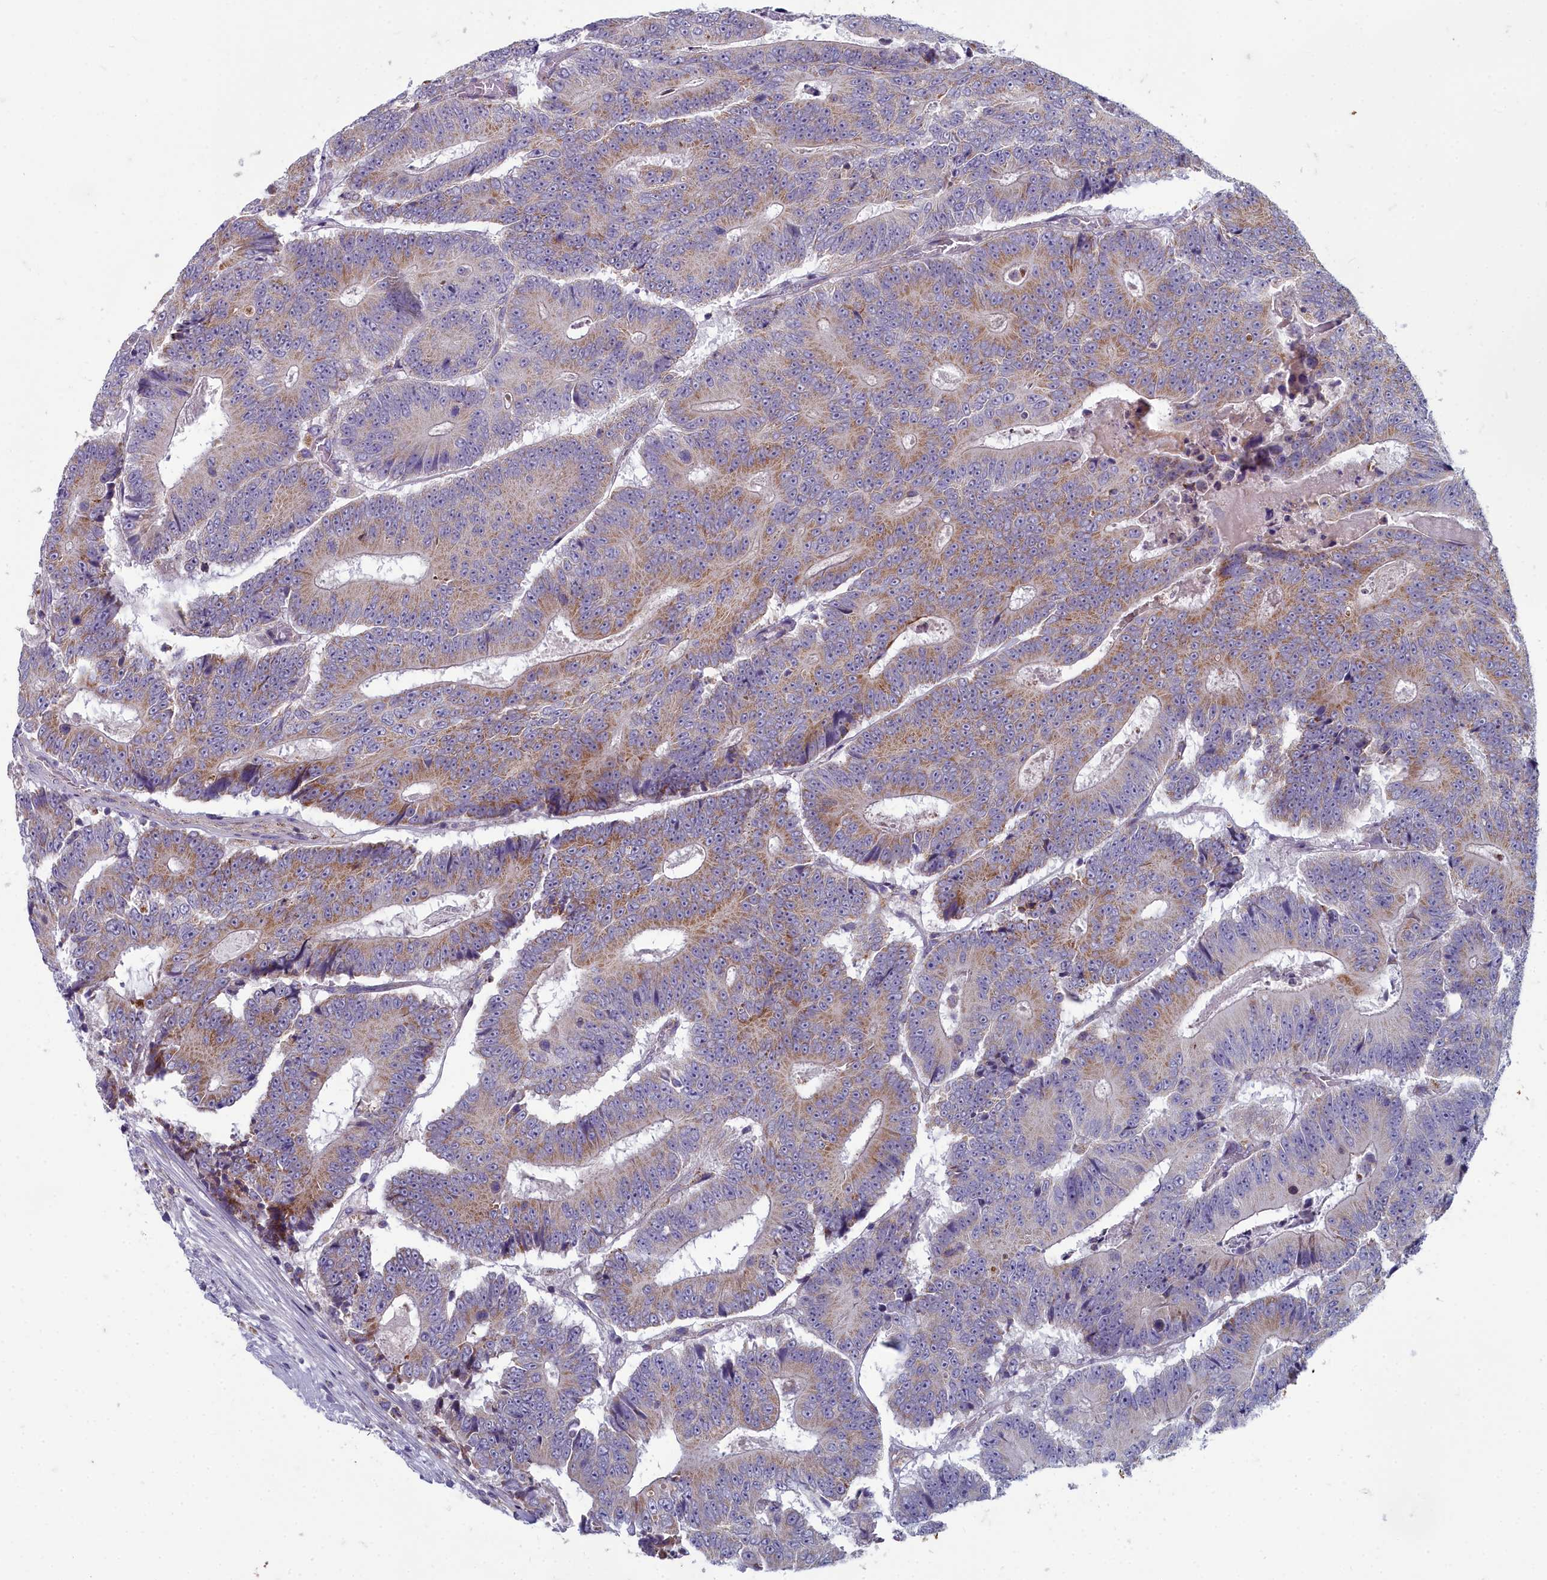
{"staining": {"intensity": "moderate", "quantity": "25%-75%", "location": "cytoplasmic/membranous"}, "tissue": "colorectal cancer", "cell_type": "Tumor cells", "image_type": "cancer", "snomed": [{"axis": "morphology", "description": "Adenocarcinoma, NOS"}, {"axis": "topography", "description": "Colon"}], "caption": "Immunohistochemical staining of colorectal cancer exhibits medium levels of moderate cytoplasmic/membranous positivity in about 25%-75% of tumor cells. Nuclei are stained in blue.", "gene": "INSYN2A", "patient": {"sex": "male", "age": 83}}